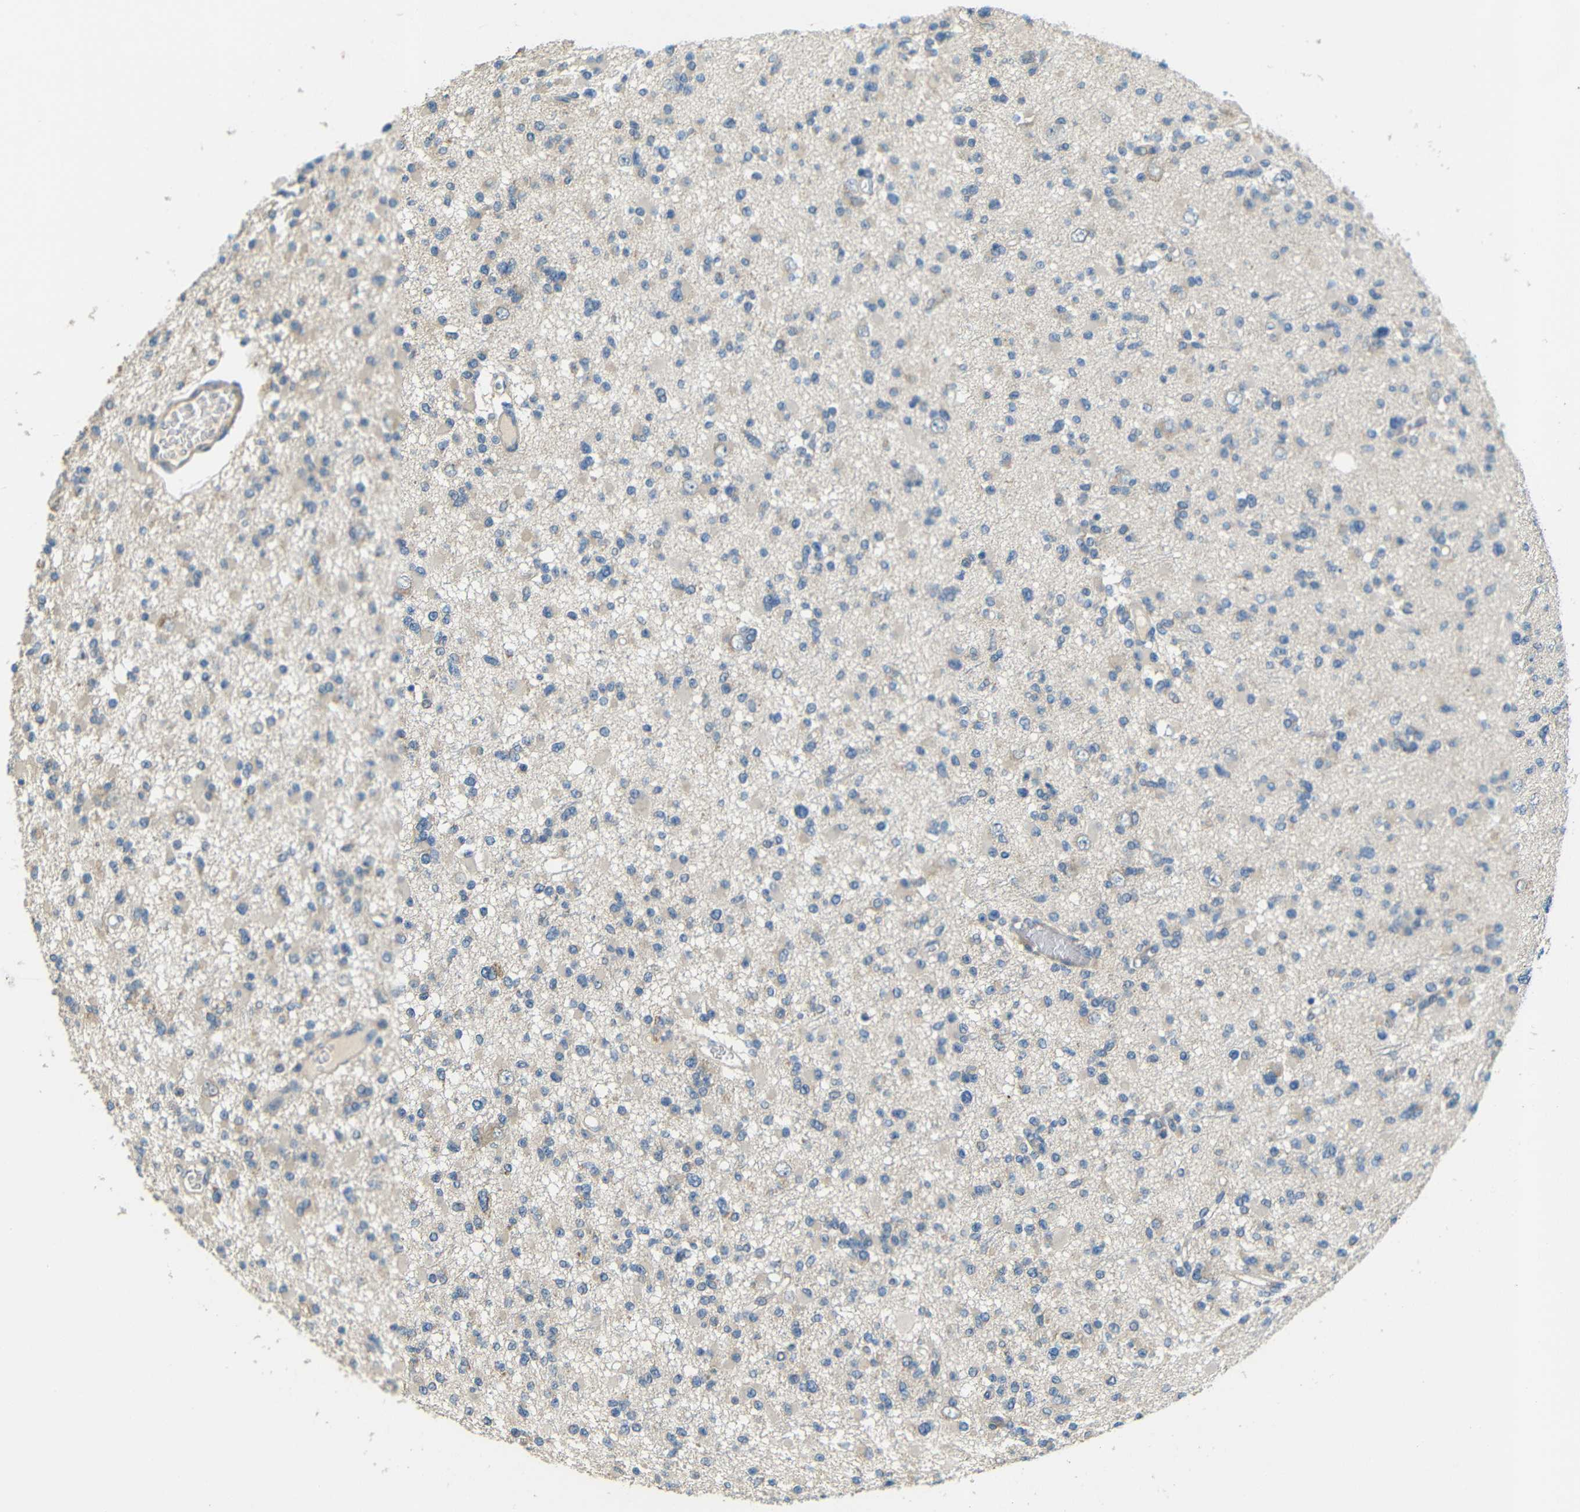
{"staining": {"intensity": "negative", "quantity": "none", "location": "none"}, "tissue": "glioma", "cell_type": "Tumor cells", "image_type": "cancer", "snomed": [{"axis": "morphology", "description": "Glioma, malignant, Low grade"}, {"axis": "topography", "description": "Brain"}], "caption": "An immunohistochemistry (IHC) image of low-grade glioma (malignant) is shown. There is no staining in tumor cells of low-grade glioma (malignant).", "gene": "FNDC3A", "patient": {"sex": "female", "age": 22}}